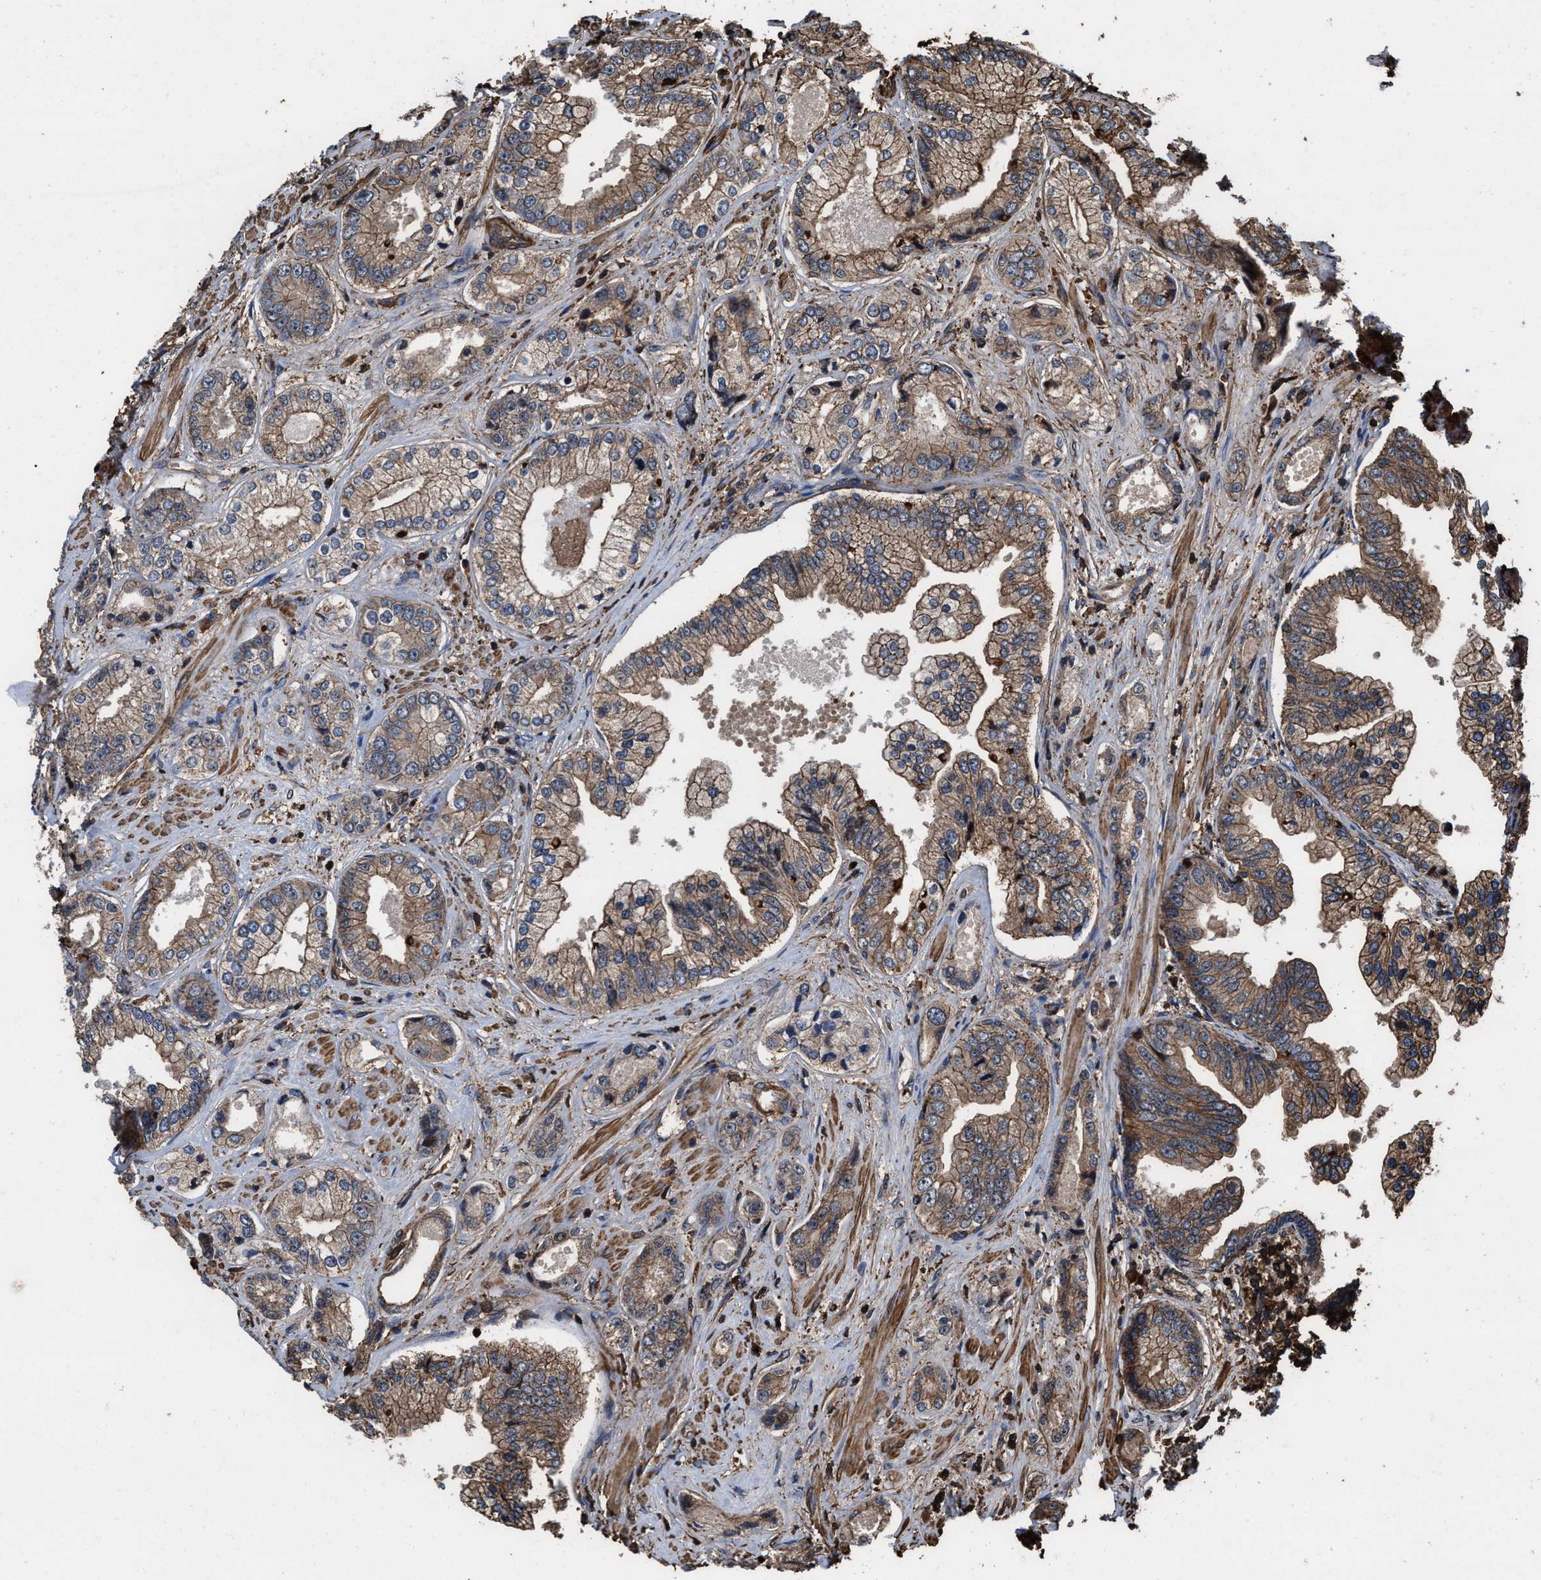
{"staining": {"intensity": "moderate", "quantity": ">75%", "location": "cytoplasmic/membranous"}, "tissue": "prostate cancer", "cell_type": "Tumor cells", "image_type": "cancer", "snomed": [{"axis": "morphology", "description": "Adenocarcinoma, High grade"}, {"axis": "topography", "description": "Prostate"}], "caption": "Tumor cells demonstrate medium levels of moderate cytoplasmic/membranous staining in approximately >75% of cells in human prostate cancer (high-grade adenocarcinoma).", "gene": "KBTBD2", "patient": {"sex": "male", "age": 61}}